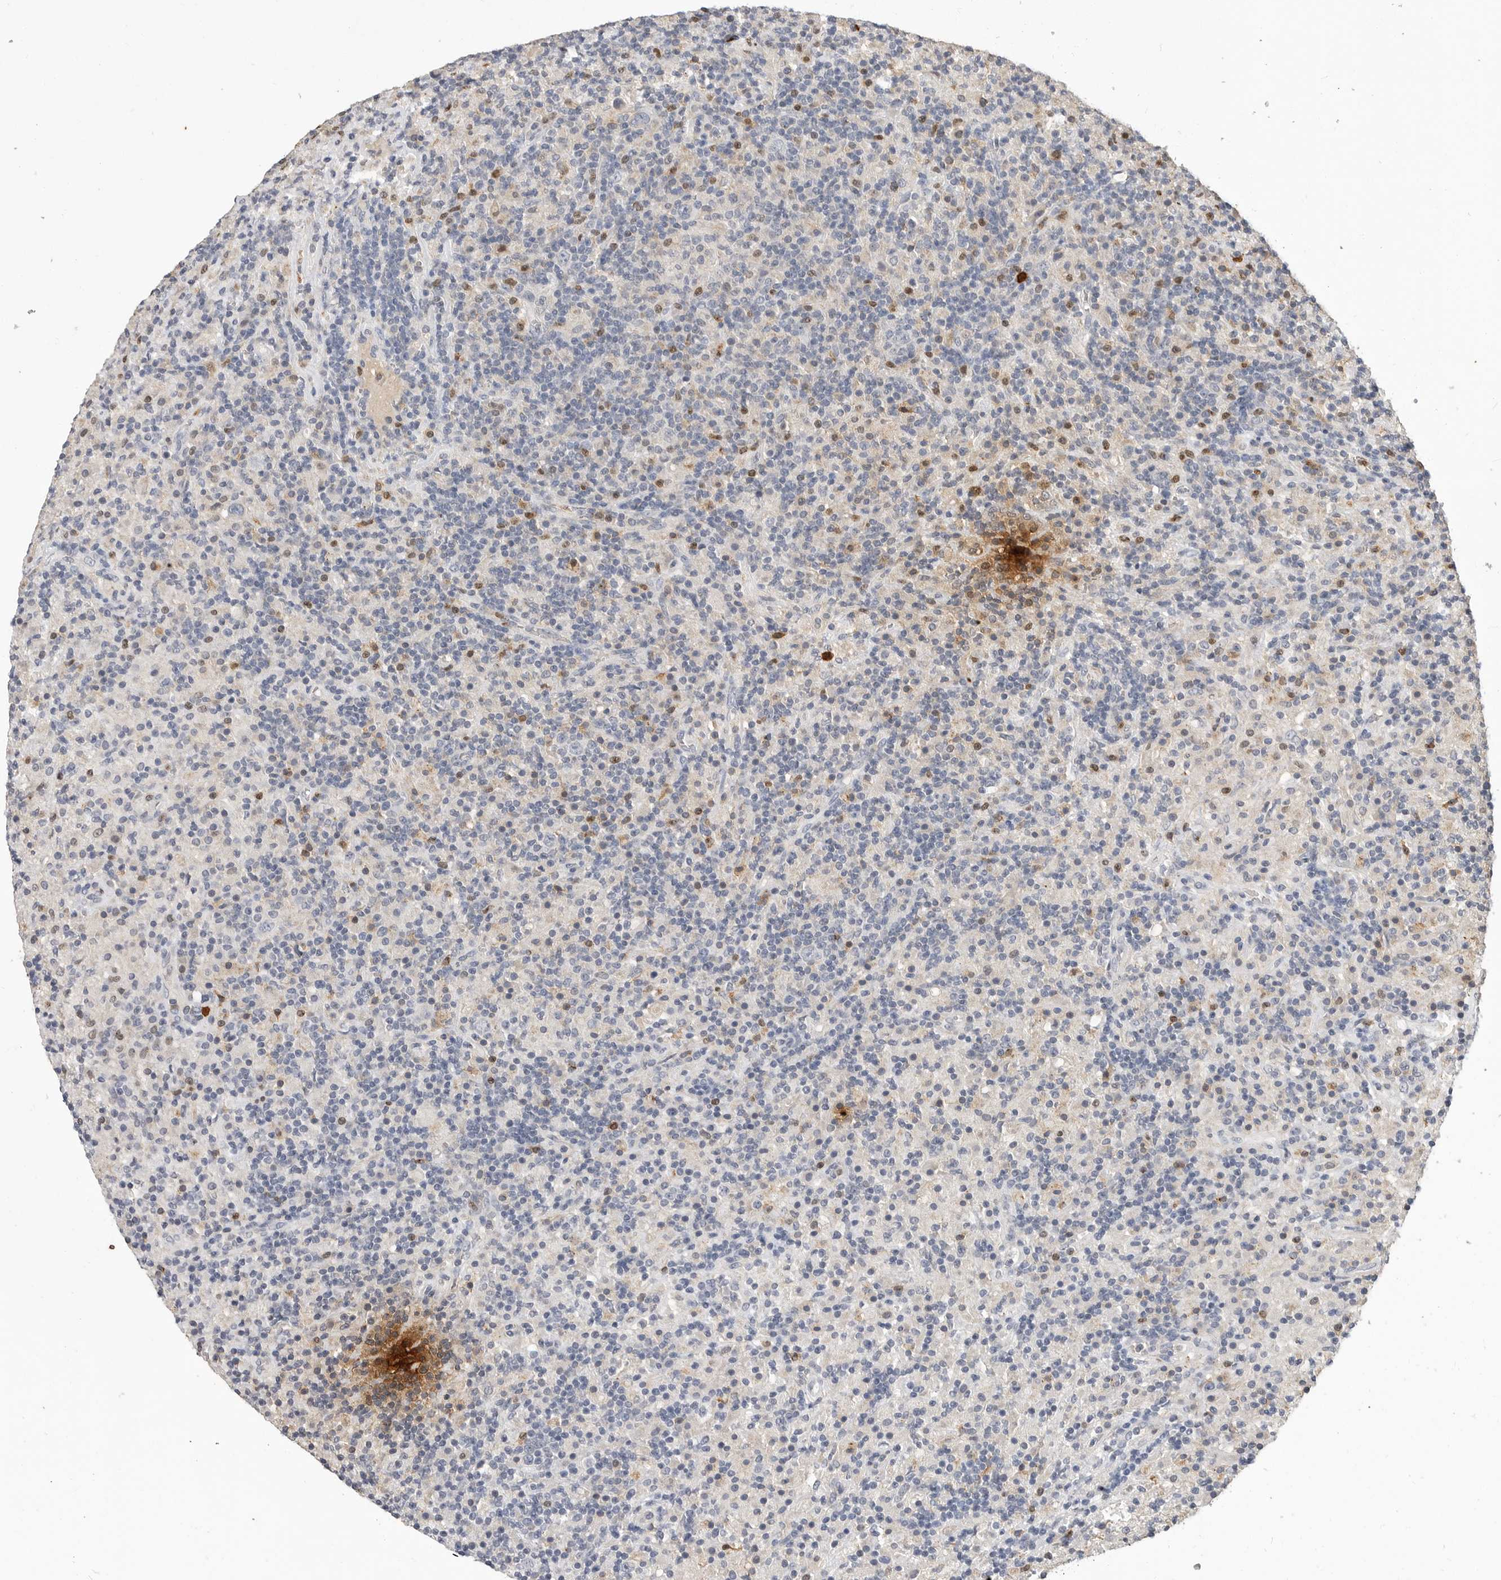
{"staining": {"intensity": "negative", "quantity": "none", "location": "none"}, "tissue": "lymphoma", "cell_type": "Tumor cells", "image_type": "cancer", "snomed": [{"axis": "morphology", "description": "Hodgkin's disease, NOS"}, {"axis": "topography", "description": "Lymph node"}], "caption": "Tumor cells show no significant protein expression in Hodgkin's disease. Brightfield microscopy of IHC stained with DAB (3,3'-diaminobenzidine) (brown) and hematoxylin (blue), captured at high magnification.", "gene": "LTBR", "patient": {"sex": "male", "age": 70}}